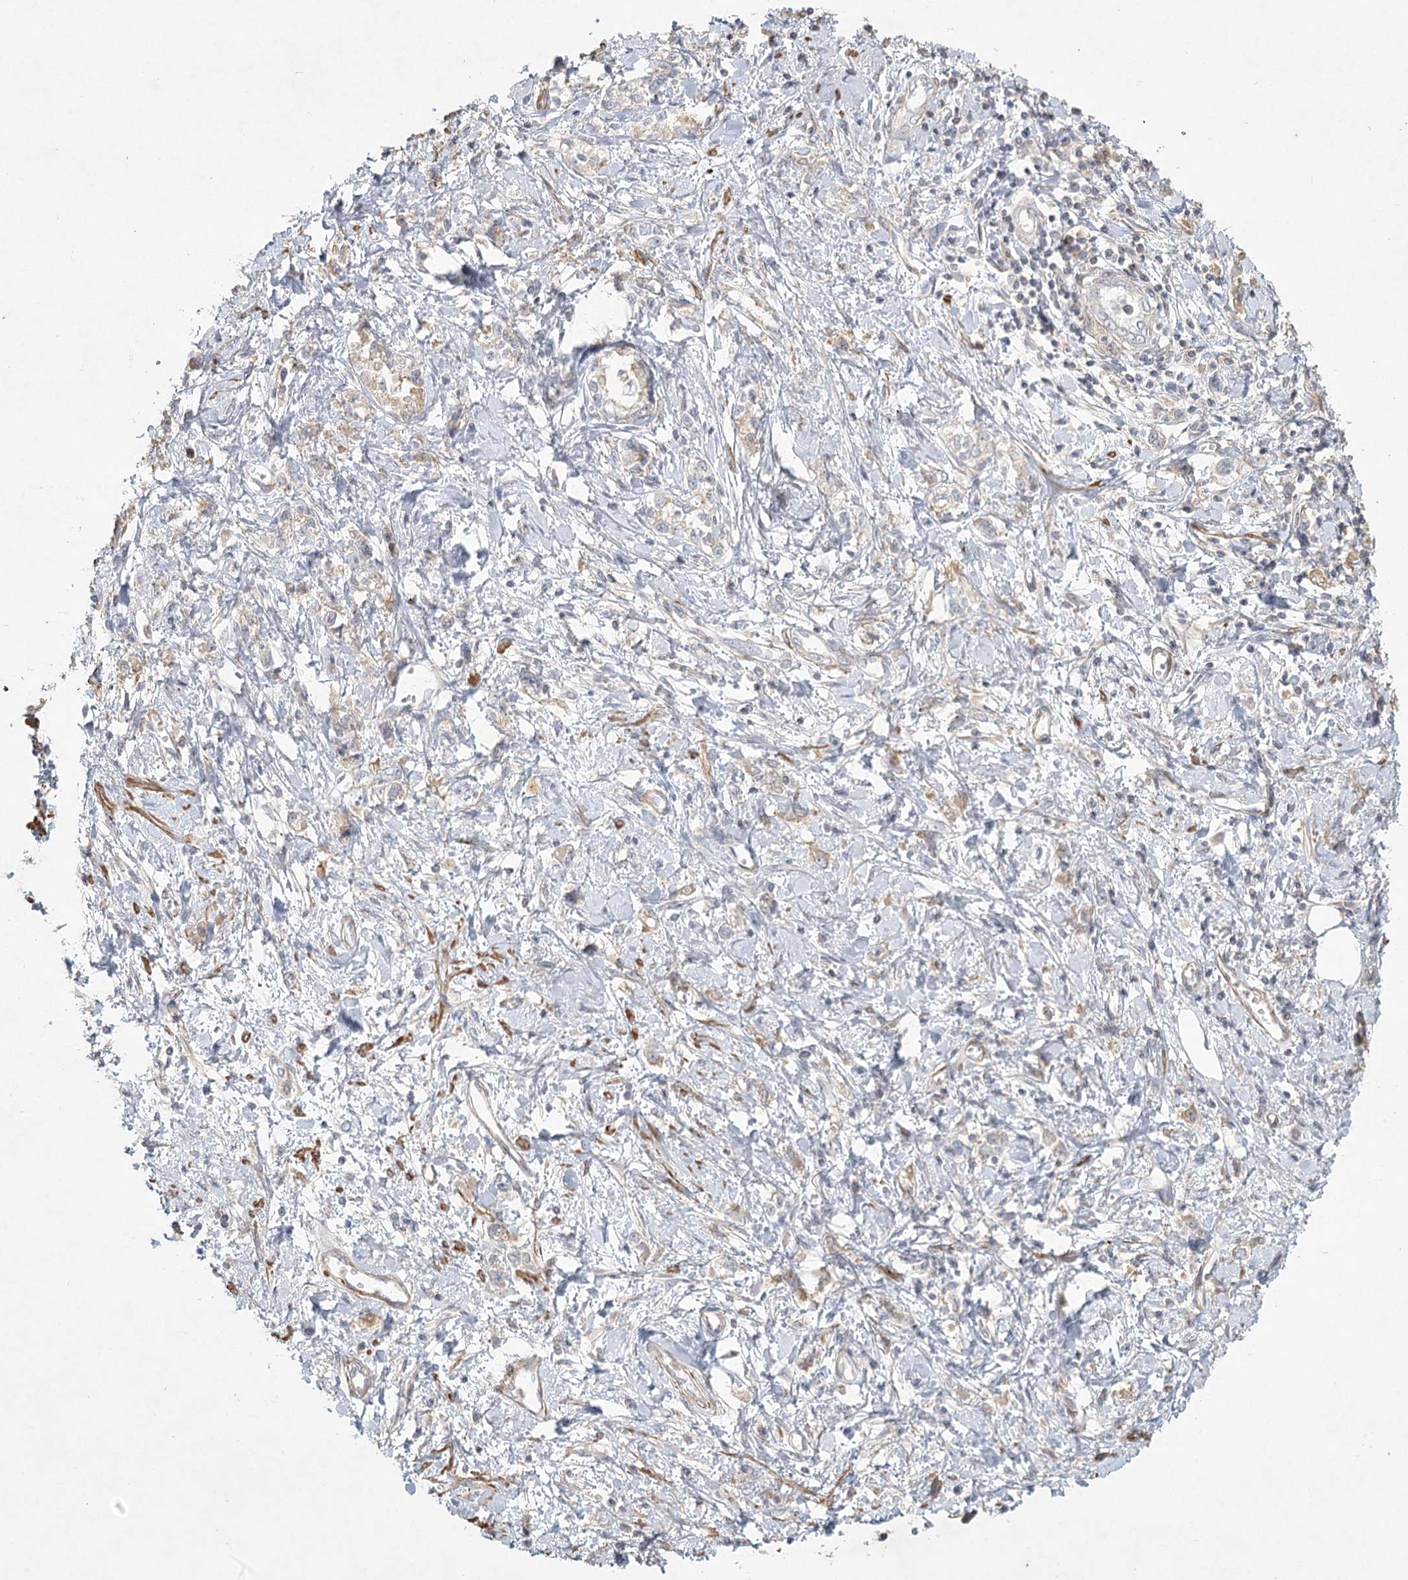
{"staining": {"intensity": "negative", "quantity": "none", "location": "none"}, "tissue": "stomach cancer", "cell_type": "Tumor cells", "image_type": "cancer", "snomed": [{"axis": "morphology", "description": "Adenocarcinoma, NOS"}, {"axis": "topography", "description": "Stomach"}], "caption": "Immunohistochemistry of human stomach adenocarcinoma demonstrates no expression in tumor cells.", "gene": "INPP4B", "patient": {"sex": "female", "age": 76}}